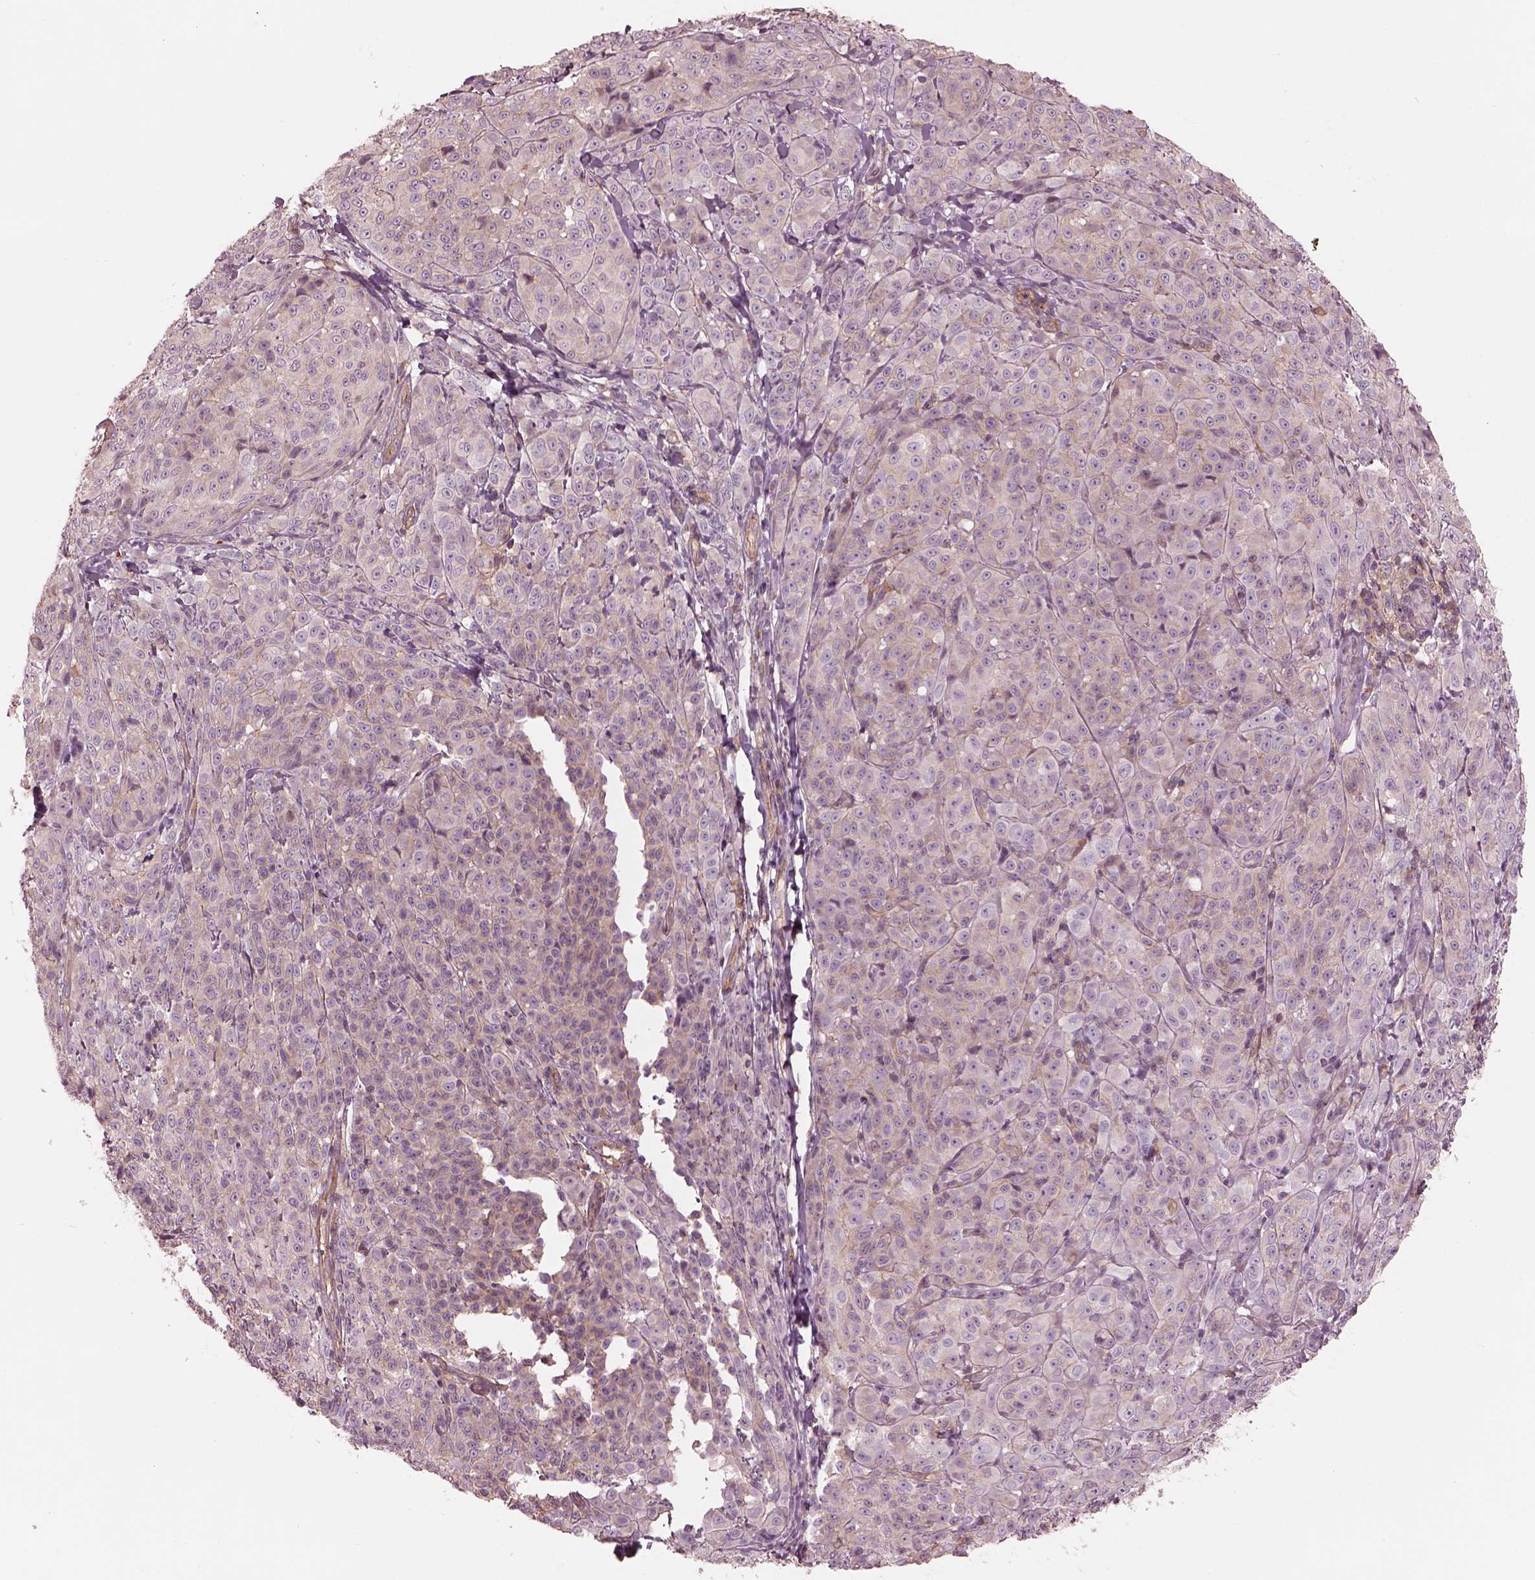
{"staining": {"intensity": "weak", "quantity": "25%-75%", "location": "cytoplasmic/membranous"}, "tissue": "melanoma", "cell_type": "Tumor cells", "image_type": "cancer", "snomed": [{"axis": "morphology", "description": "Malignant melanoma, NOS"}, {"axis": "topography", "description": "Skin"}], "caption": "Brown immunohistochemical staining in malignant melanoma shows weak cytoplasmic/membranous positivity in about 25%-75% of tumor cells.", "gene": "ELAPOR1", "patient": {"sex": "male", "age": 89}}